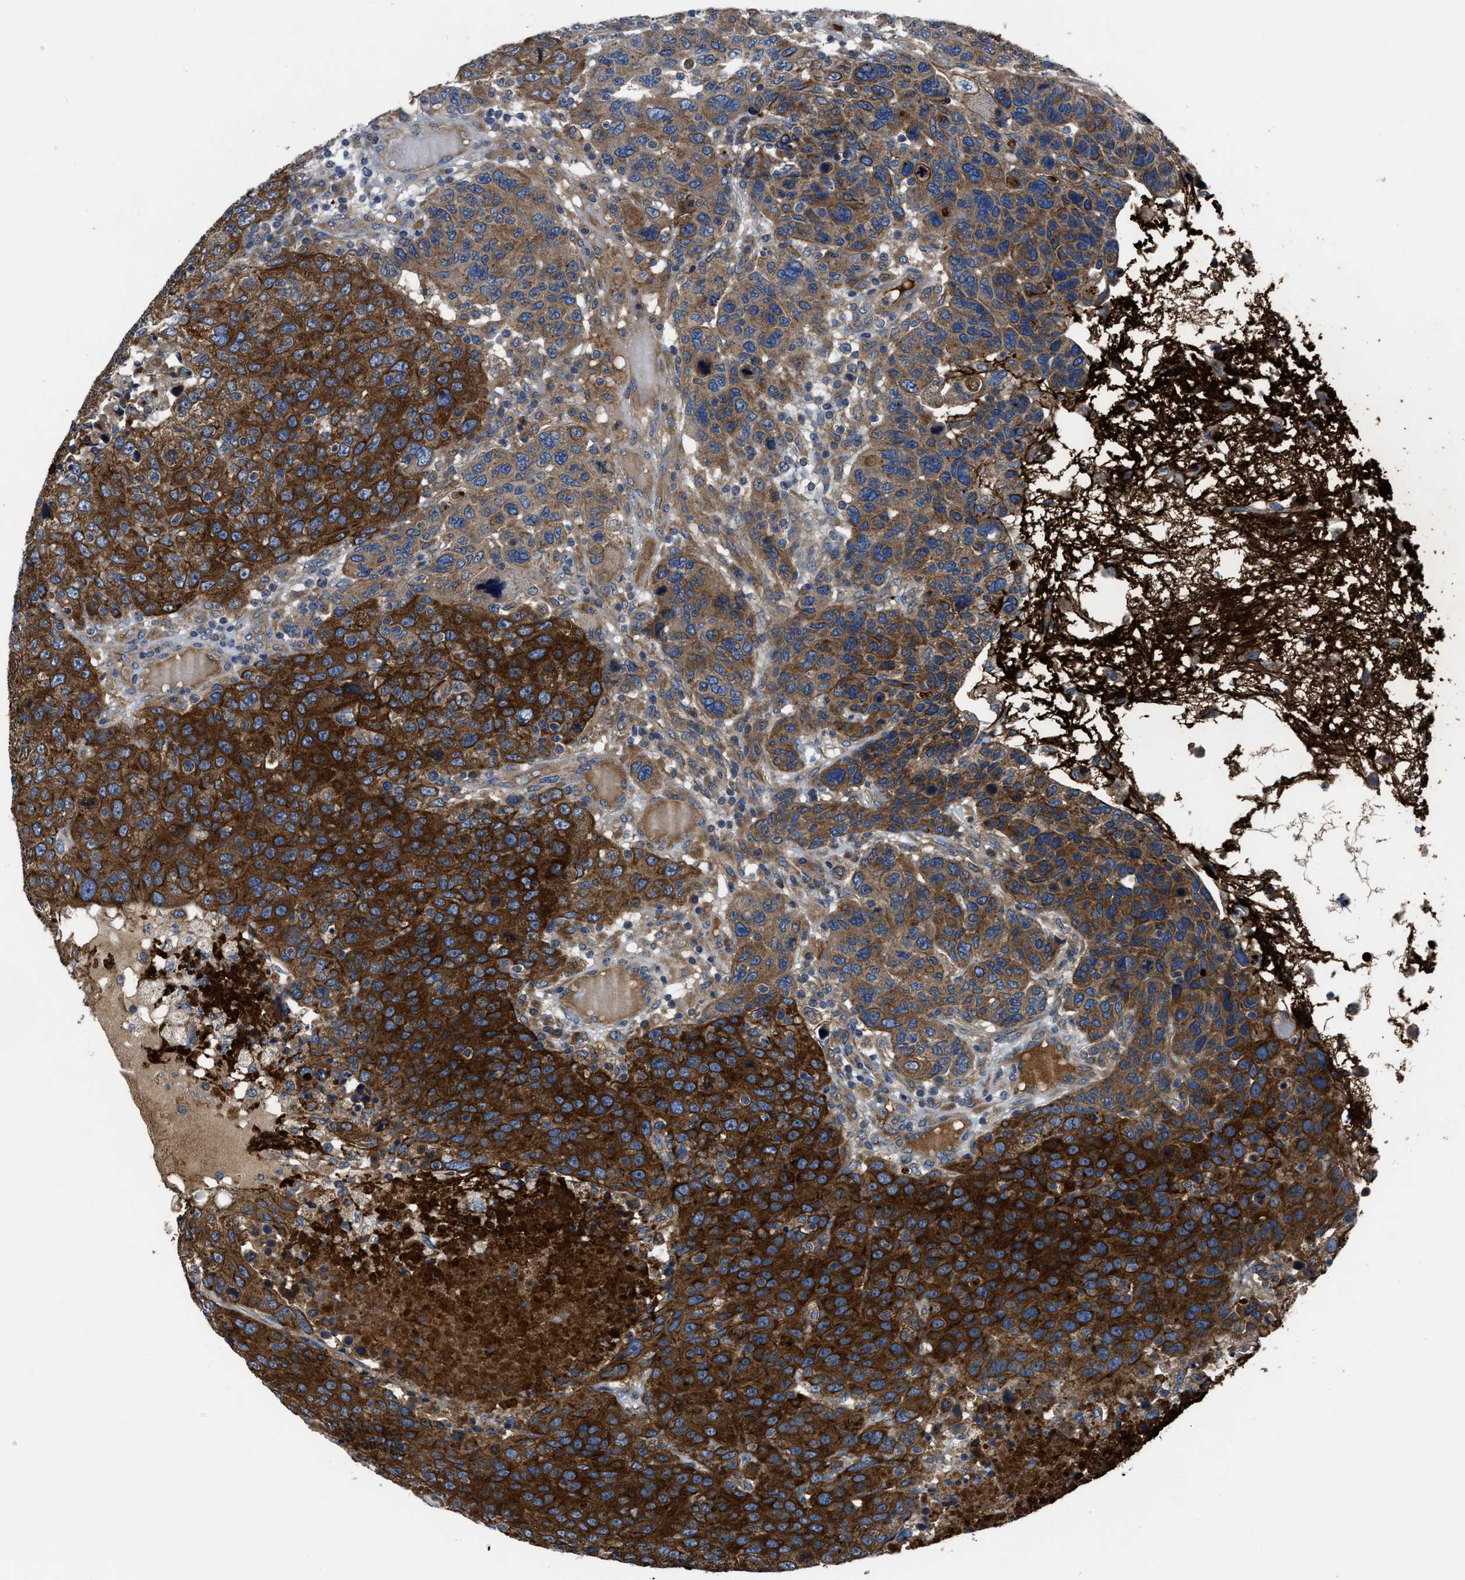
{"staining": {"intensity": "strong", "quantity": ">75%", "location": "cytoplasmic/membranous"}, "tissue": "breast cancer", "cell_type": "Tumor cells", "image_type": "cancer", "snomed": [{"axis": "morphology", "description": "Duct carcinoma"}, {"axis": "topography", "description": "Breast"}], "caption": "Strong cytoplasmic/membranous positivity for a protein is appreciated in about >75% of tumor cells of breast cancer using IHC.", "gene": "ERC1", "patient": {"sex": "female", "age": 37}}